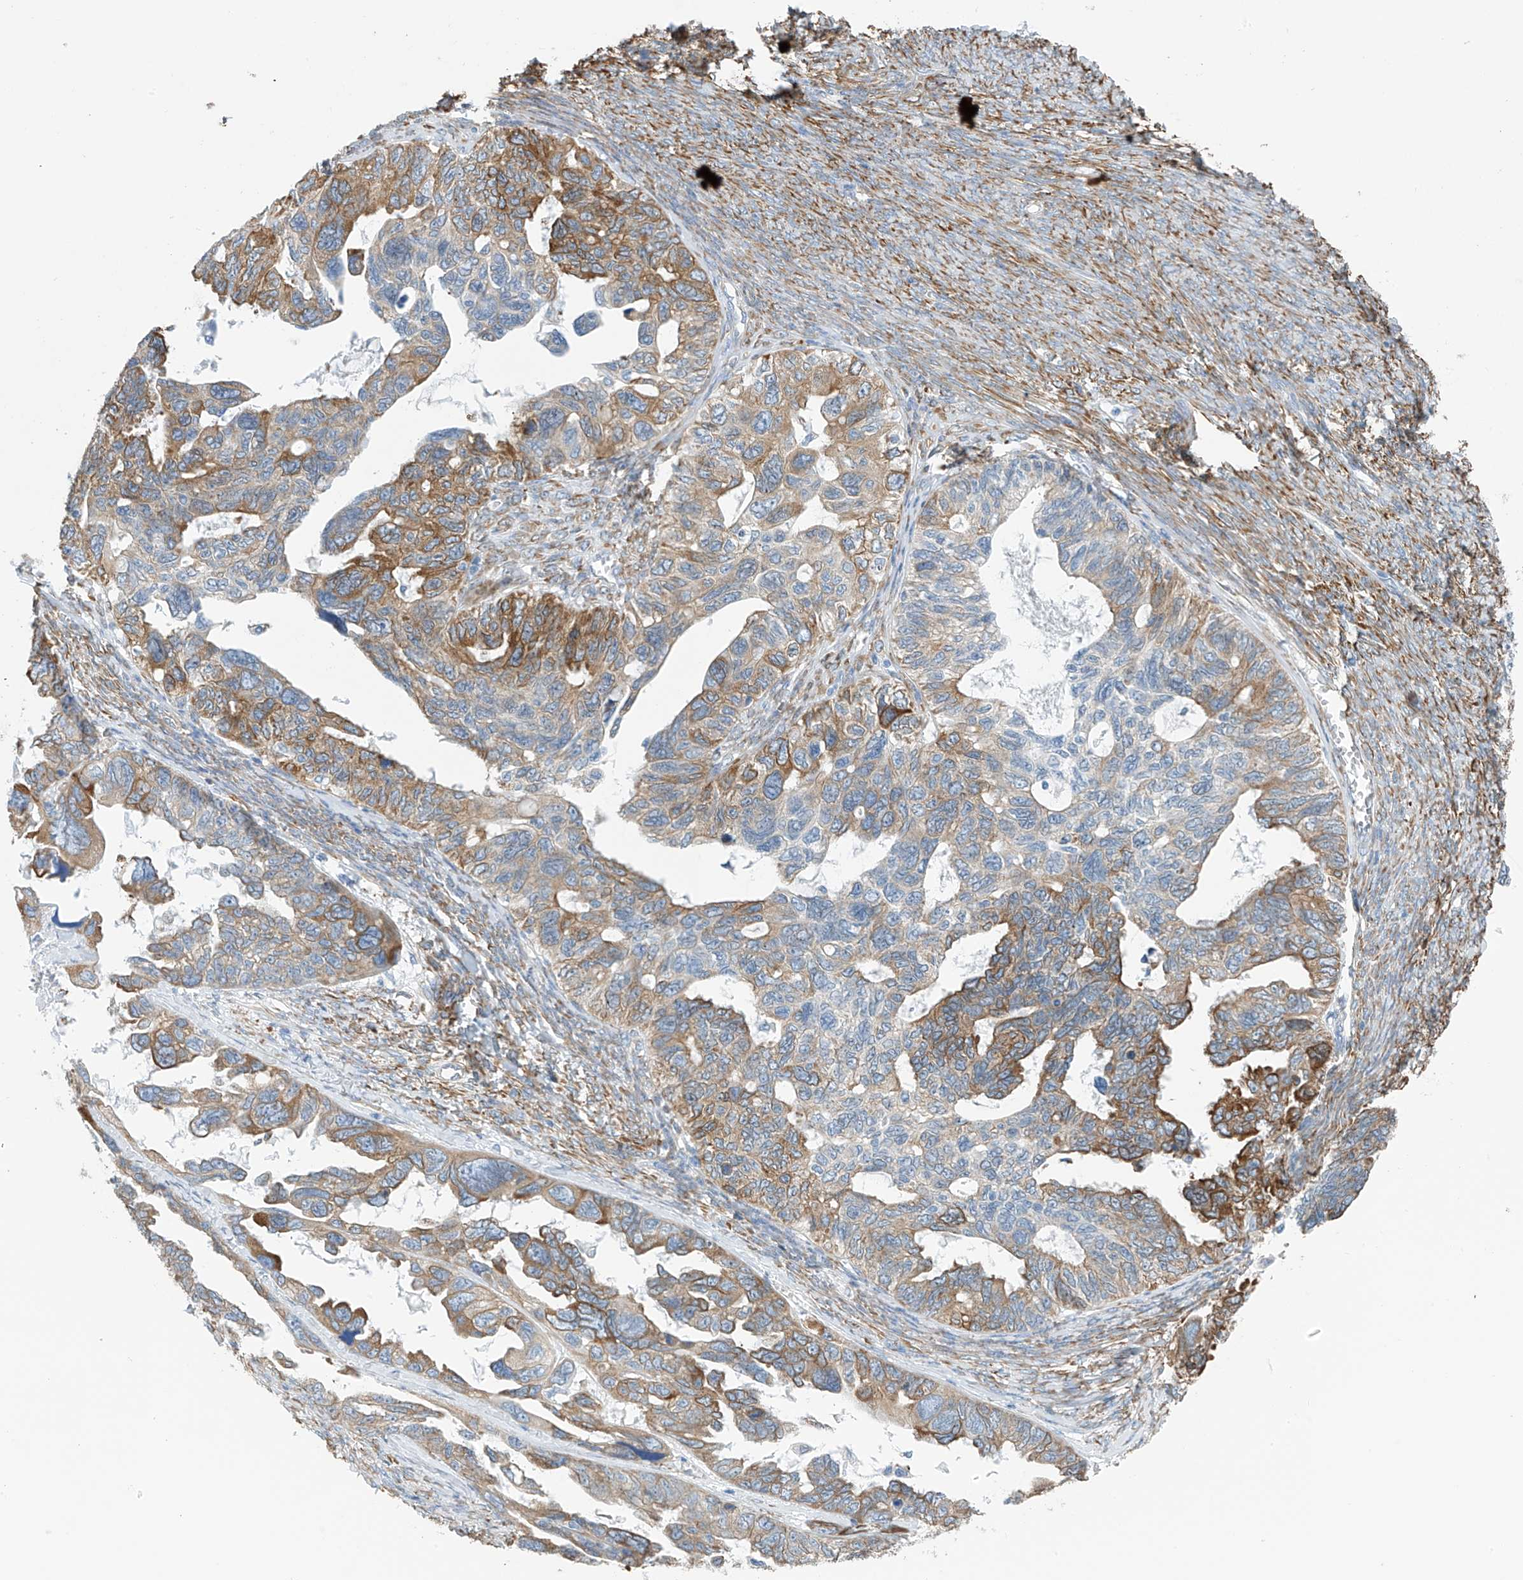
{"staining": {"intensity": "moderate", "quantity": "25%-75%", "location": "cytoplasmic/membranous"}, "tissue": "ovarian cancer", "cell_type": "Tumor cells", "image_type": "cancer", "snomed": [{"axis": "morphology", "description": "Cystadenocarcinoma, serous, NOS"}, {"axis": "topography", "description": "Ovary"}], "caption": "Ovarian cancer (serous cystadenocarcinoma) stained with DAB (3,3'-diaminobenzidine) immunohistochemistry exhibits medium levels of moderate cytoplasmic/membranous expression in about 25%-75% of tumor cells.", "gene": "RCN2", "patient": {"sex": "female", "age": 79}}